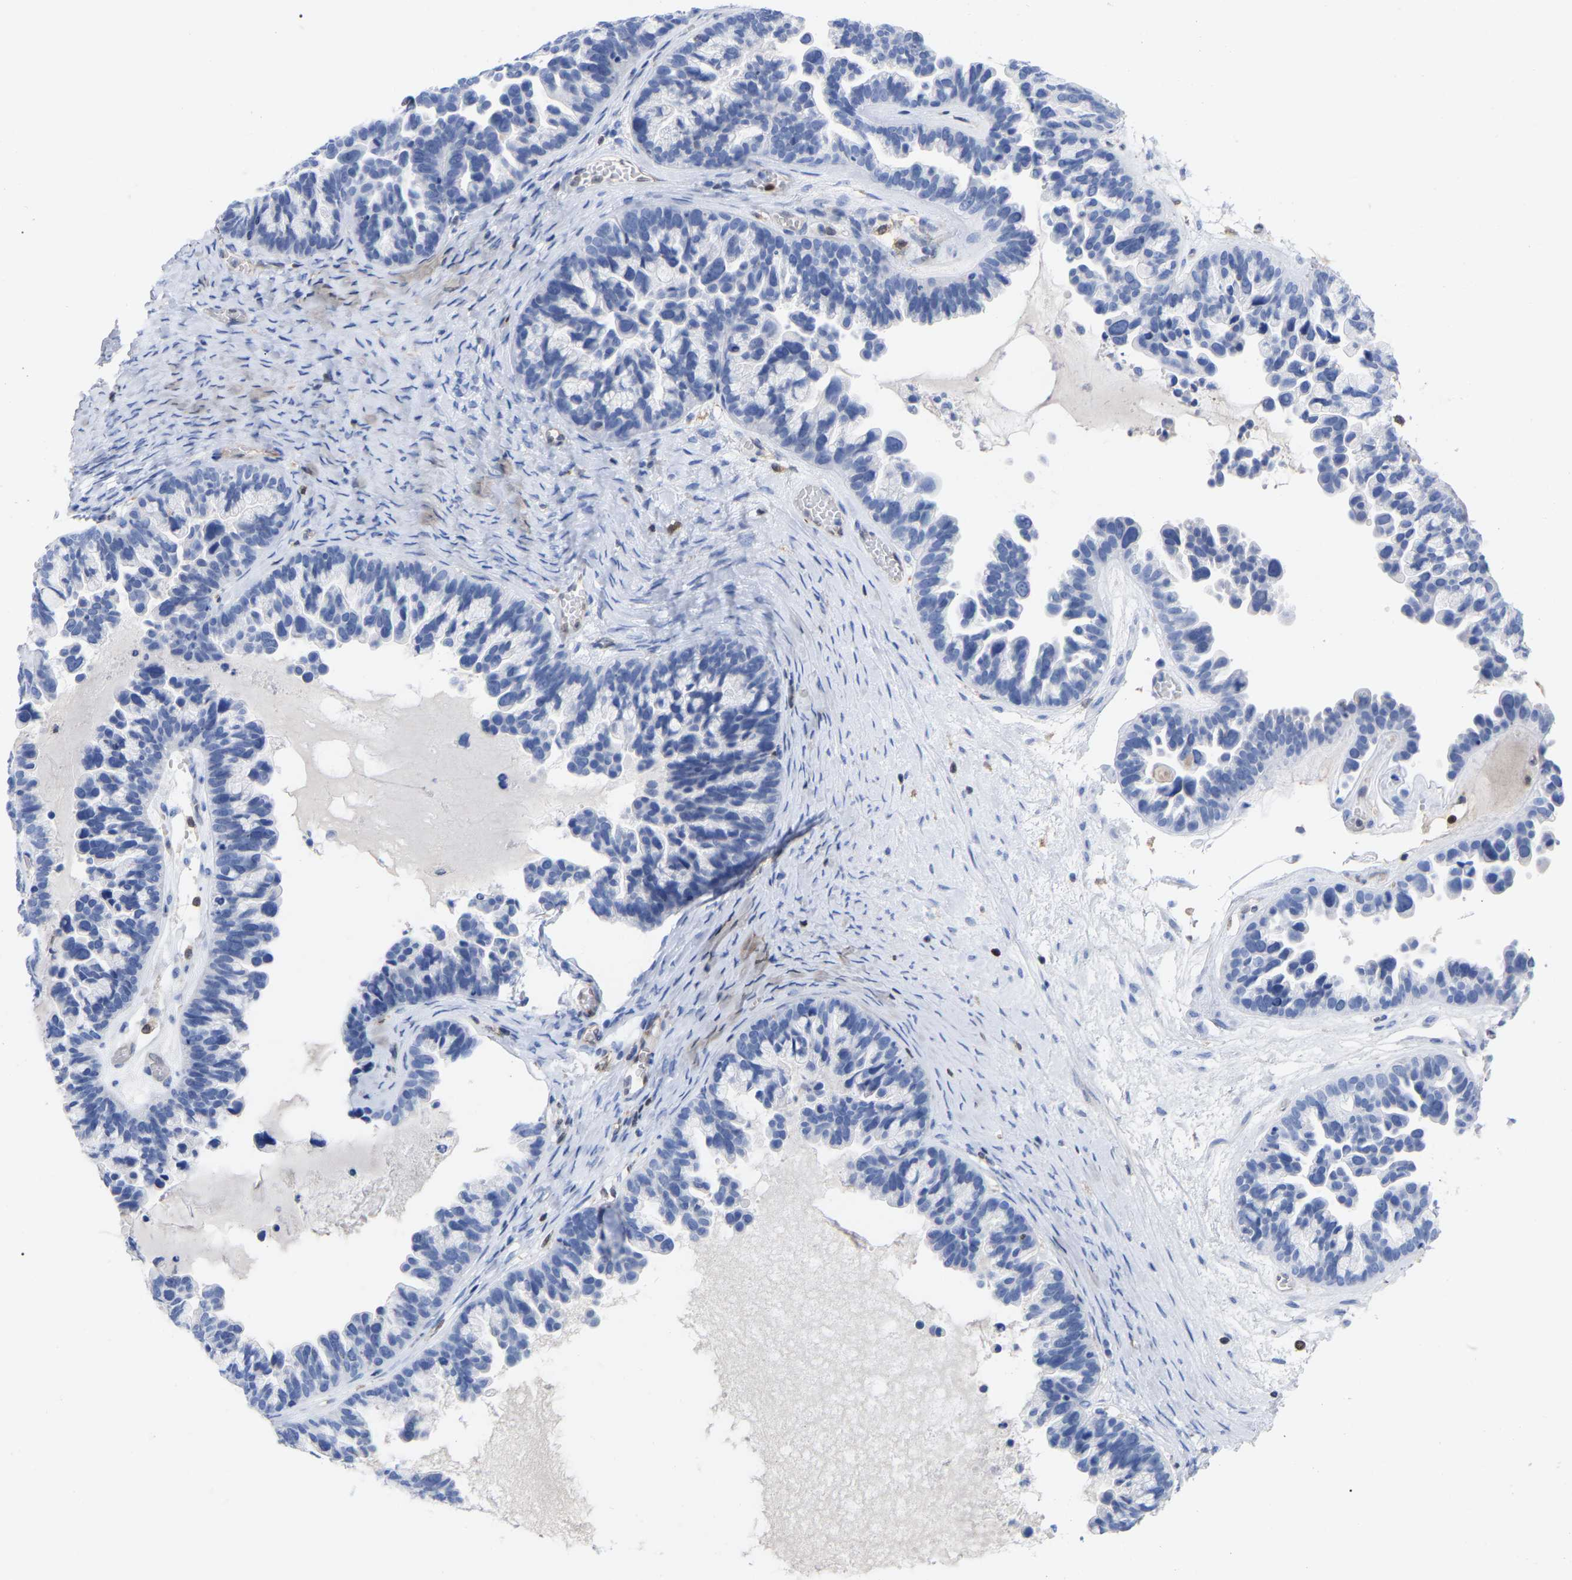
{"staining": {"intensity": "negative", "quantity": "none", "location": "none"}, "tissue": "ovarian cancer", "cell_type": "Tumor cells", "image_type": "cancer", "snomed": [{"axis": "morphology", "description": "Cystadenocarcinoma, serous, NOS"}, {"axis": "topography", "description": "Ovary"}], "caption": "Ovarian serous cystadenocarcinoma was stained to show a protein in brown. There is no significant staining in tumor cells. (DAB IHC, high magnification).", "gene": "GIMAP4", "patient": {"sex": "female", "age": 56}}